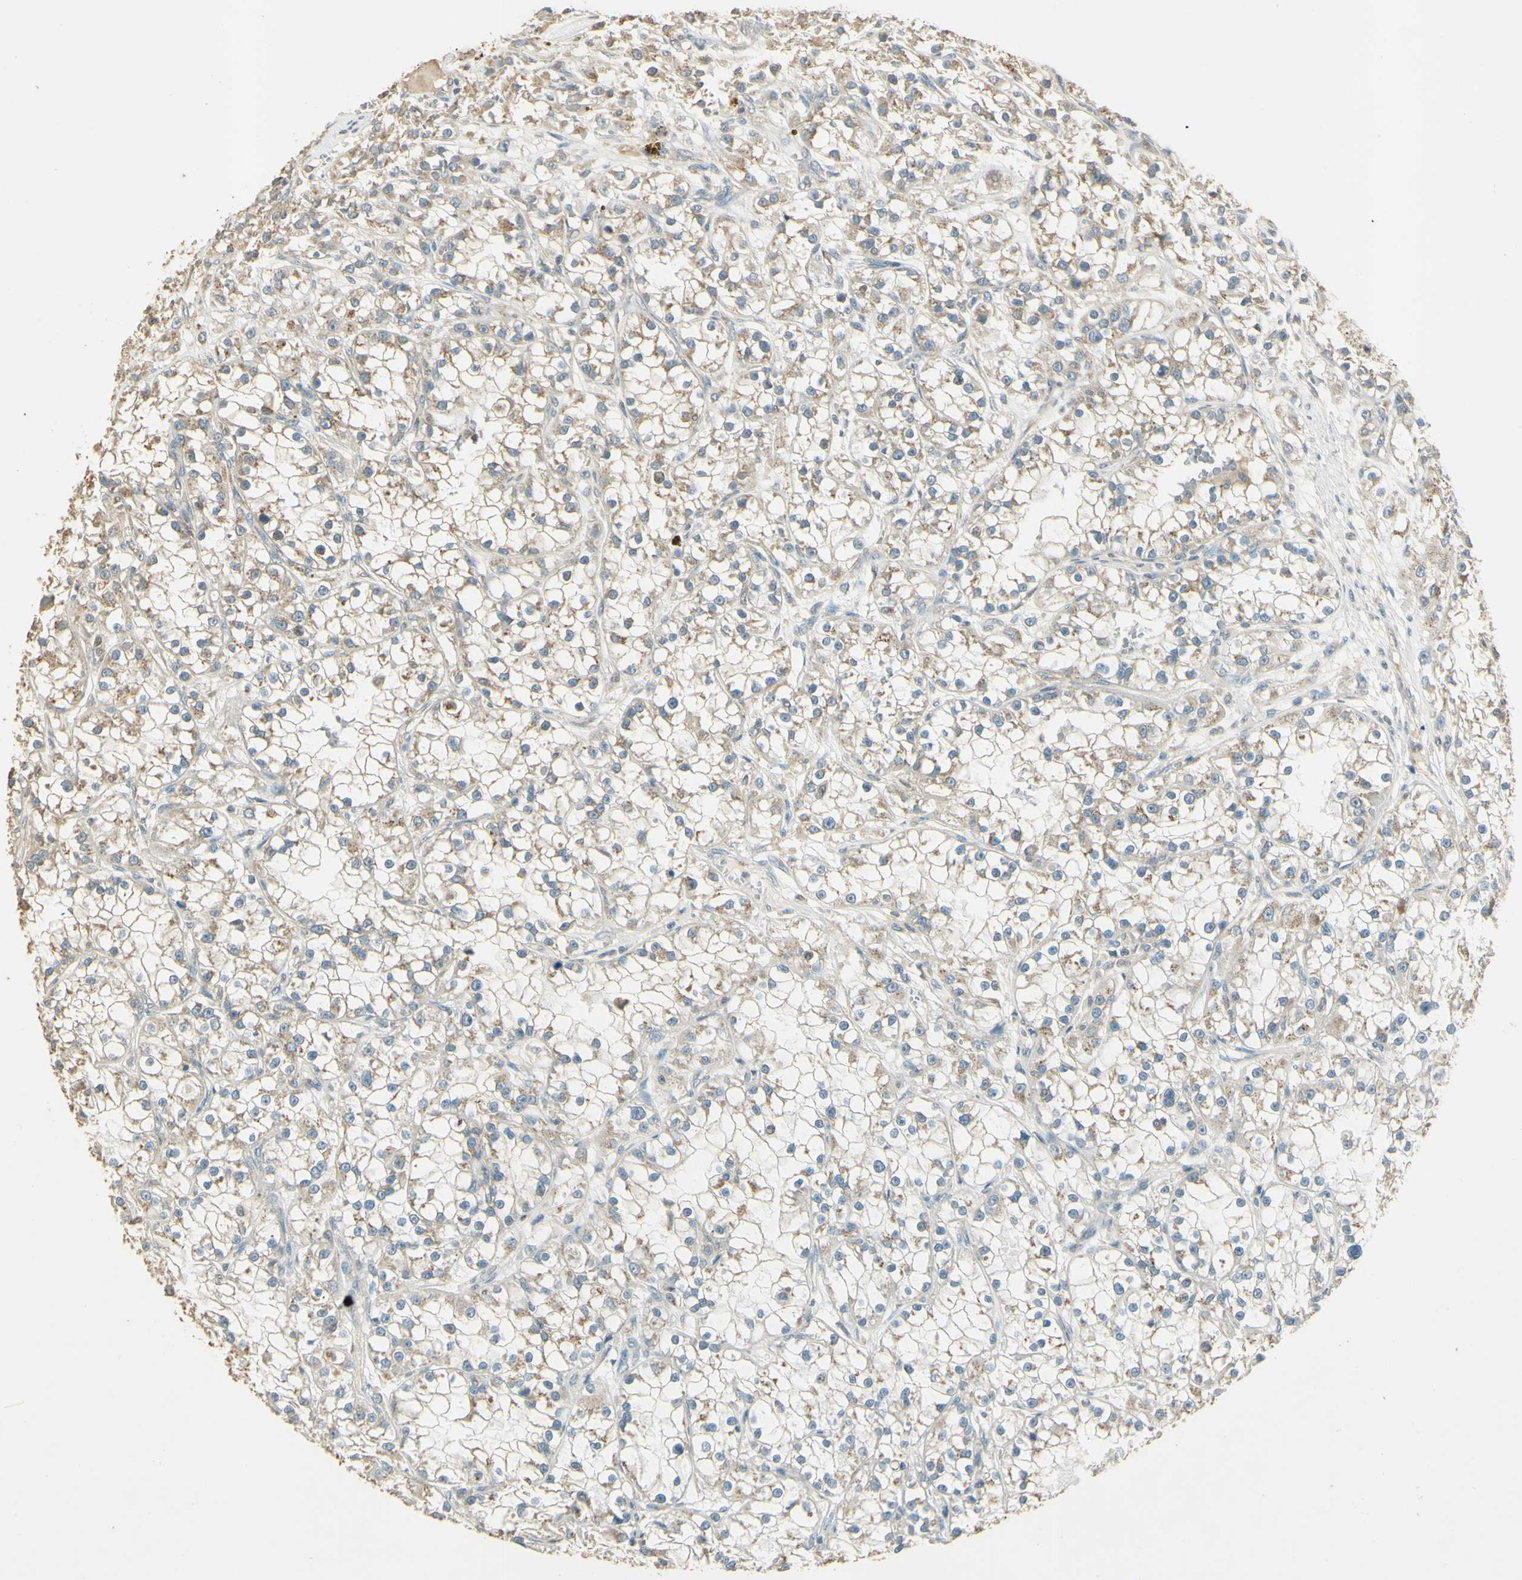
{"staining": {"intensity": "weak", "quantity": "25%-75%", "location": "cytoplasmic/membranous"}, "tissue": "renal cancer", "cell_type": "Tumor cells", "image_type": "cancer", "snomed": [{"axis": "morphology", "description": "Adenocarcinoma, NOS"}, {"axis": "topography", "description": "Kidney"}], "caption": "Immunohistochemical staining of adenocarcinoma (renal) reveals low levels of weak cytoplasmic/membranous expression in approximately 25%-75% of tumor cells.", "gene": "UXS1", "patient": {"sex": "female", "age": 52}}